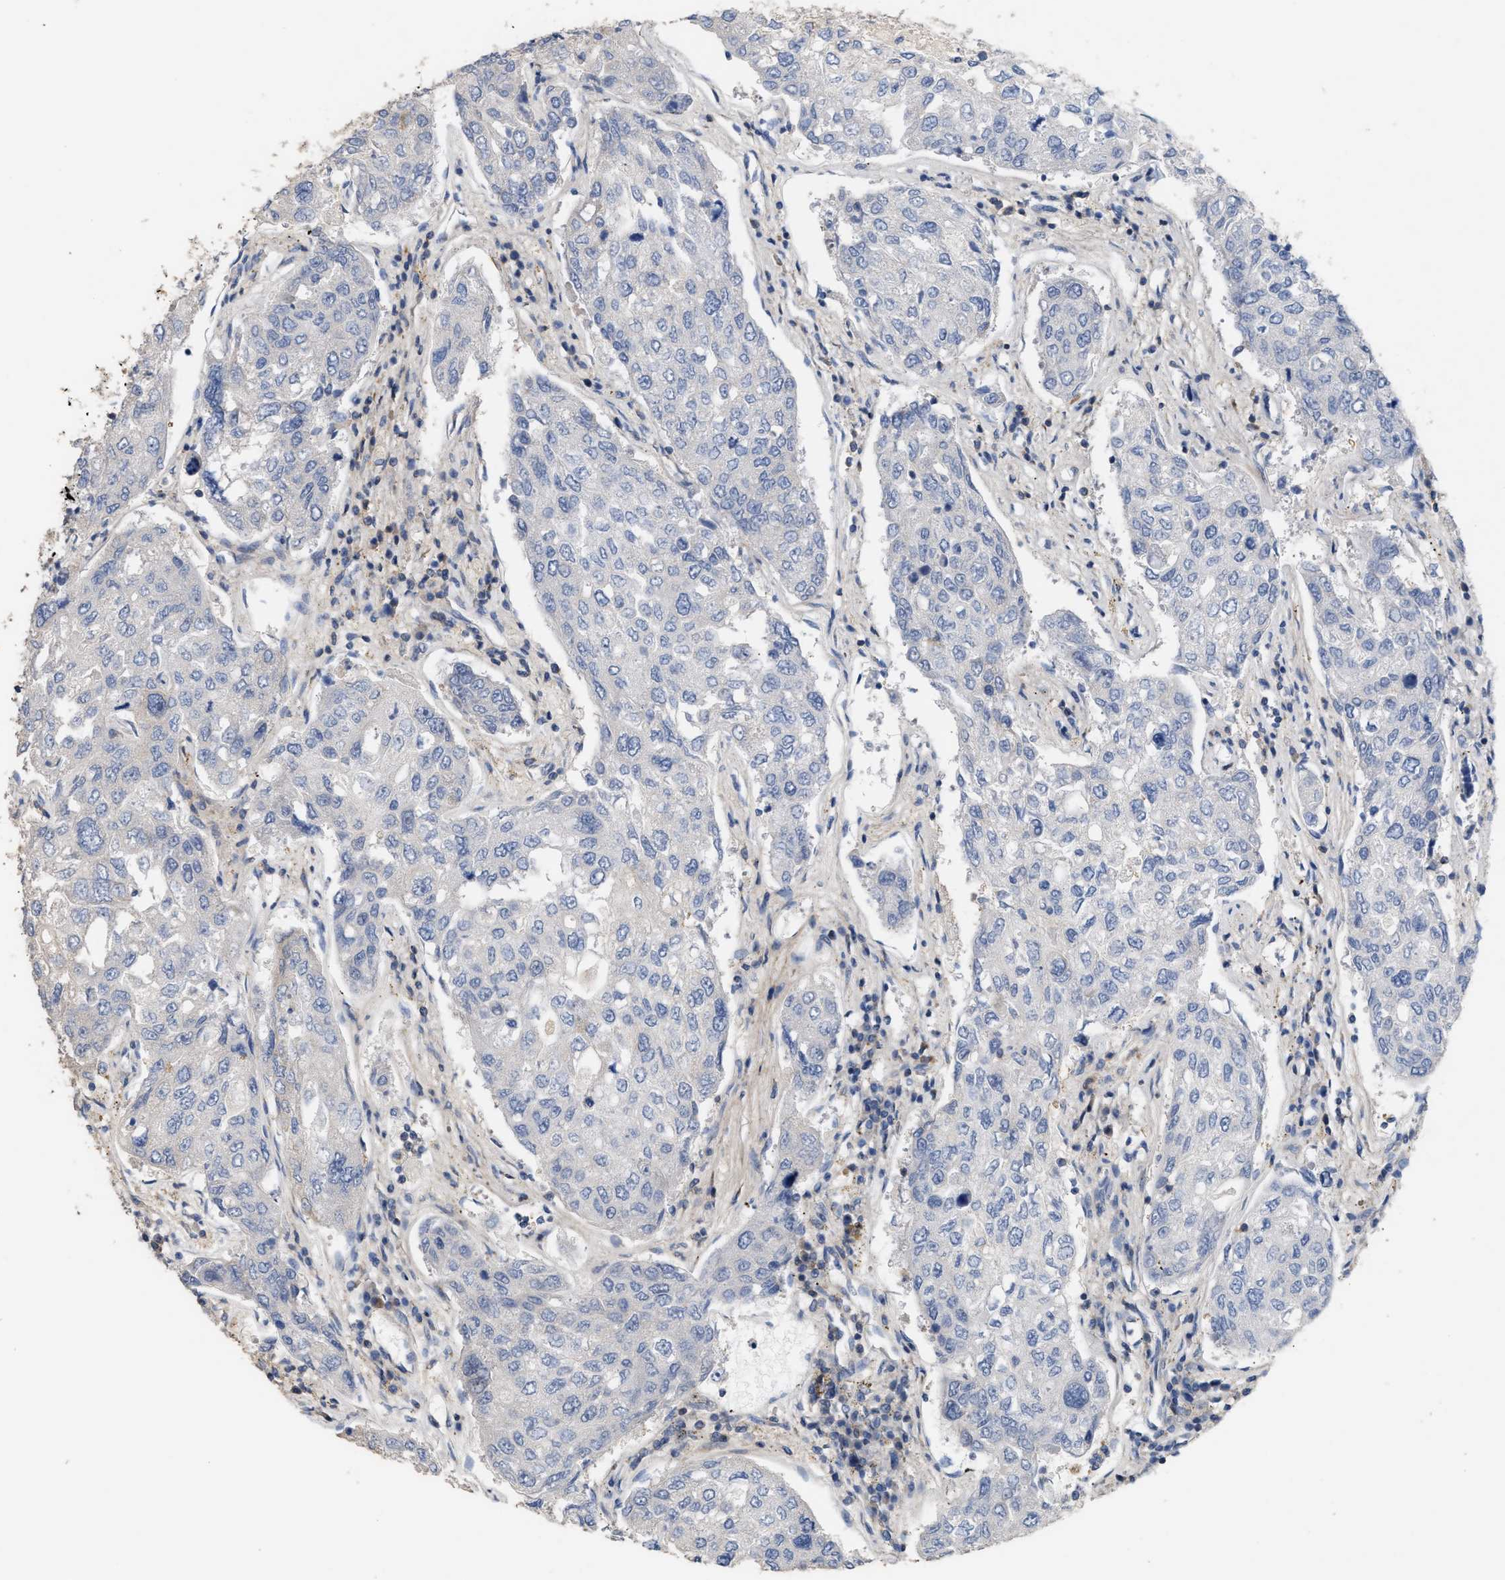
{"staining": {"intensity": "negative", "quantity": "none", "location": "none"}, "tissue": "urothelial cancer", "cell_type": "Tumor cells", "image_type": "cancer", "snomed": [{"axis": "morphology", "description": "Urothelial carcinoma, High grade"}, {"axis": "topography", "description": "Lymph node"}, {"axis": "topography", "description": "Urinary bladder"}], "caption": "The immunohistochemistry image has no significant staining in tumor cells of high-grade urothelial carcinoma tissue.", "gene": "DBNL", "patient": {"sex": "male", "age": 51}}